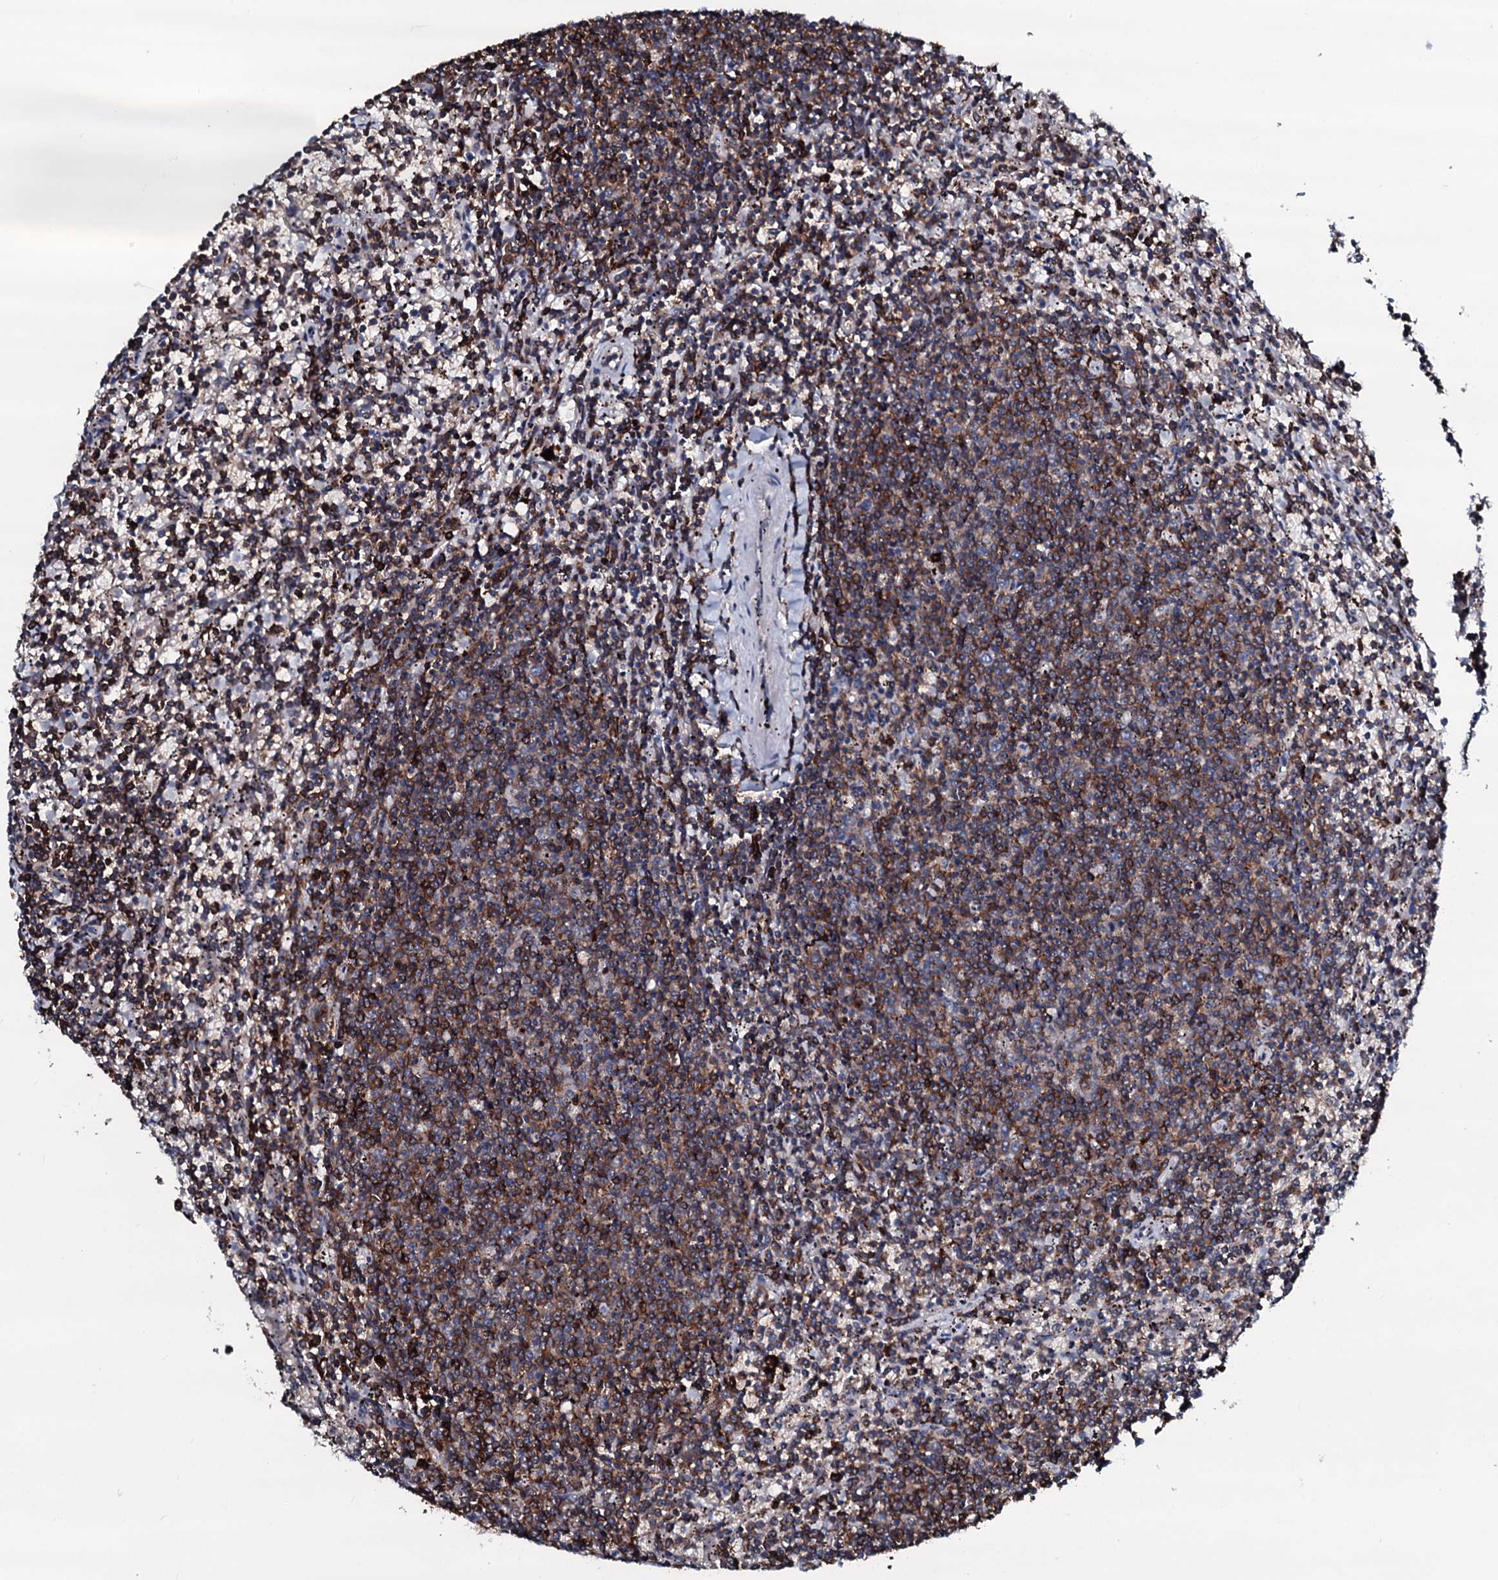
{"staining": {"intensity": "moderate", "quantity": "25%-75%", "location": "cytoplasmic/membranous"}, "tissue": "lymphoma", "cell_type": "Tumor cells", "image_type": "cancer", "snomed": [{"axis": "morphology", "description": "Malignant lymphoma, non-Hodgkin's type, Low grade"}, {"axis": "topography", "description": "Spleen"}], "caption": "Protein expression analysis of human lymphoma reveals moderate cytoplasmic/membranous expression in about 25%-75% of tumor cells.", "gene": "OGFOD2", "patient": {"sex": "female", "age": 50}}